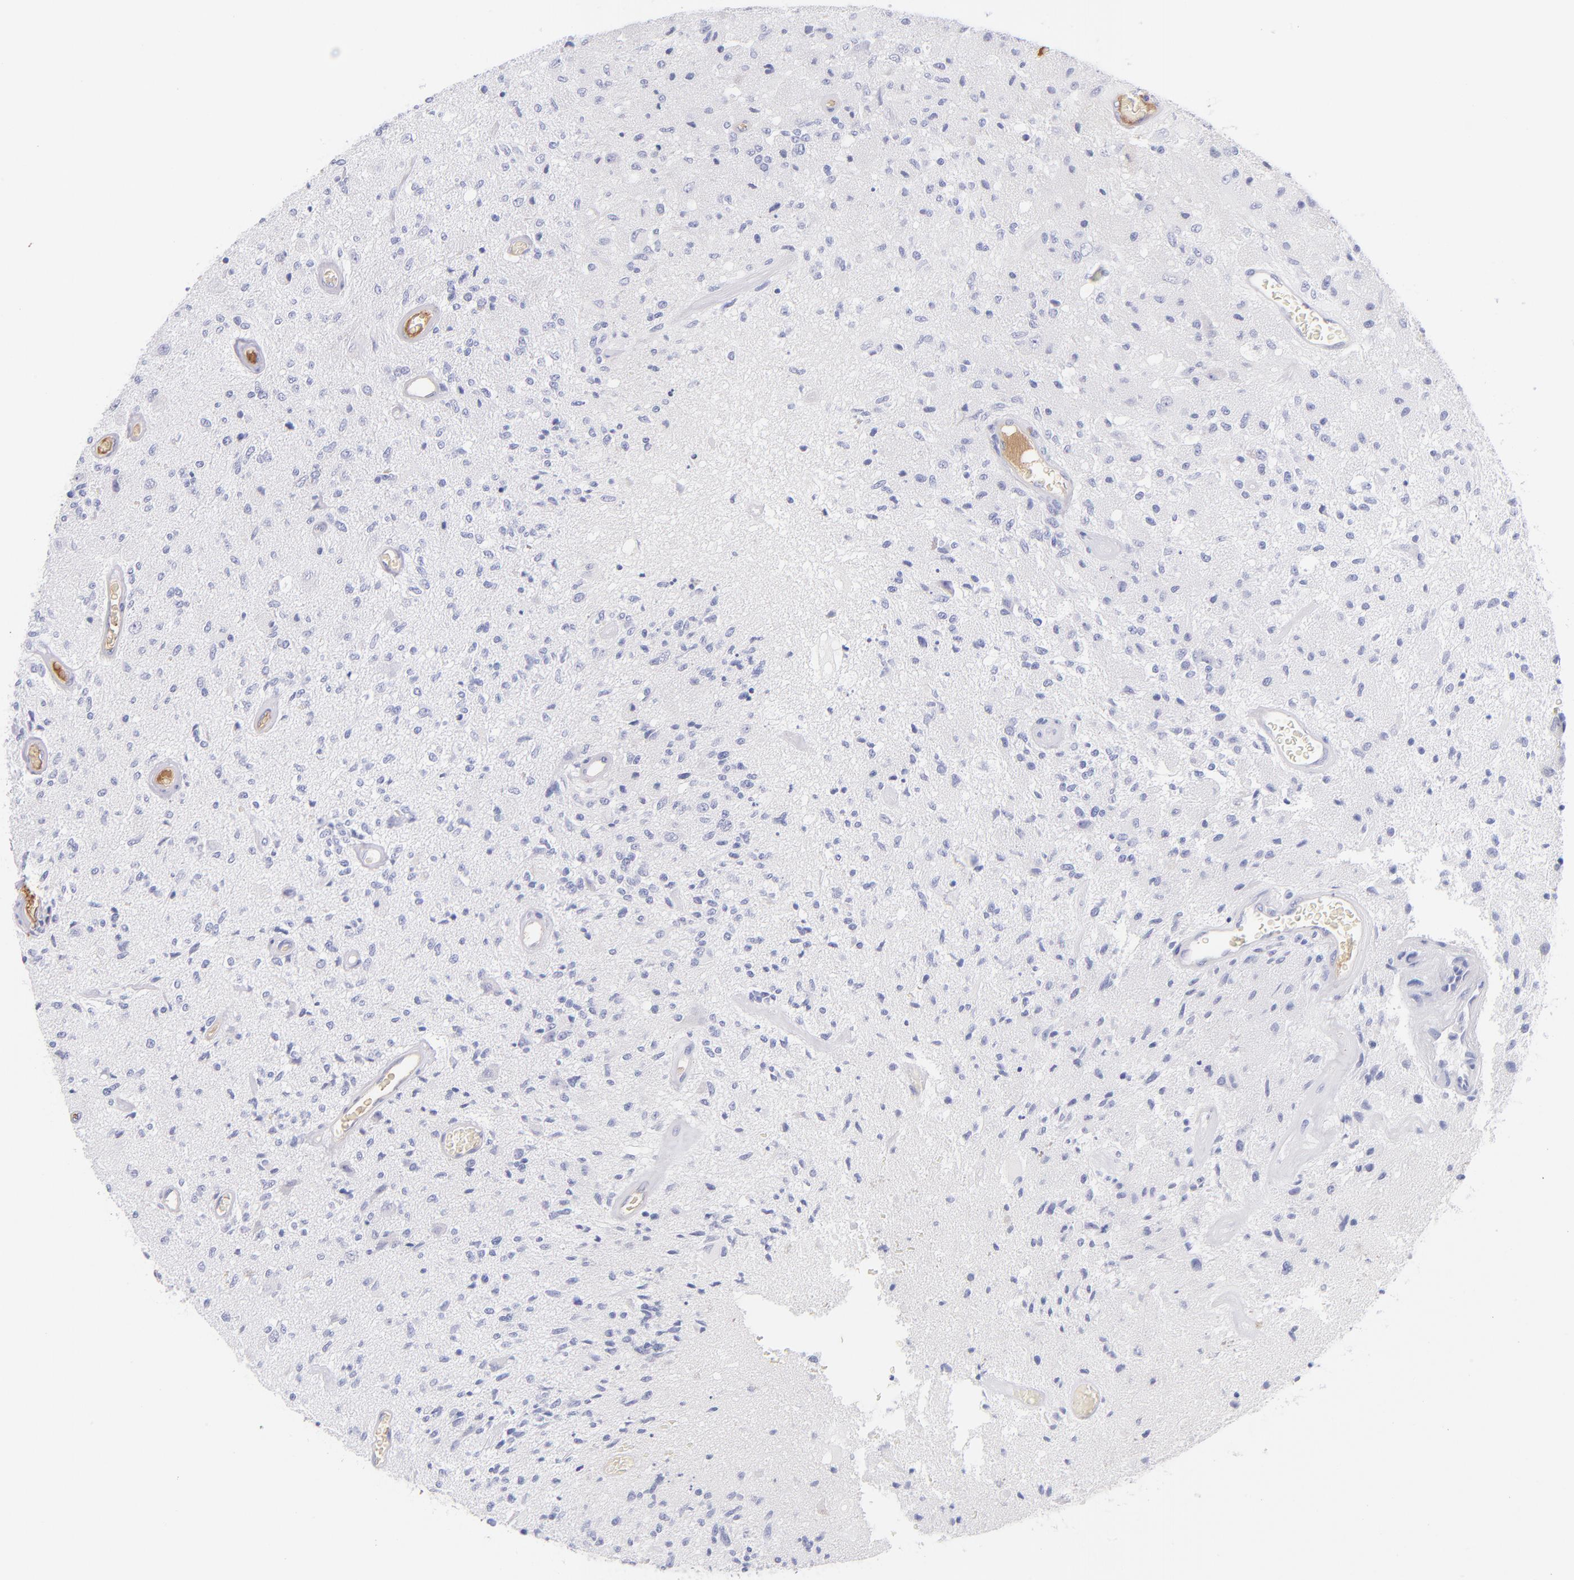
{"staining": {"intensity": "negative", "quantity": "none", "location": "none"}, "tissue": "glioma", "cell_type": "Tumor cells", "image_type": "cancer", "snomed": [{"axis": "morphology", "description": "Normal tissue, NOS"}, {"axis": "morphology", "description": "Glioma, malignant, High grade"}, {"axis": "topography", "description": "Cerebral cortex"}], "caption": "An image of high-grade glioma (malignant) stained for a protein displays no brown staining in tumor cells. (DAB (3,3'-diaminobenzidine) immunohistochemistry with hematoxylin counter stain).", "gene": "HP", "patient": {"sex": "male", "age": 77}}